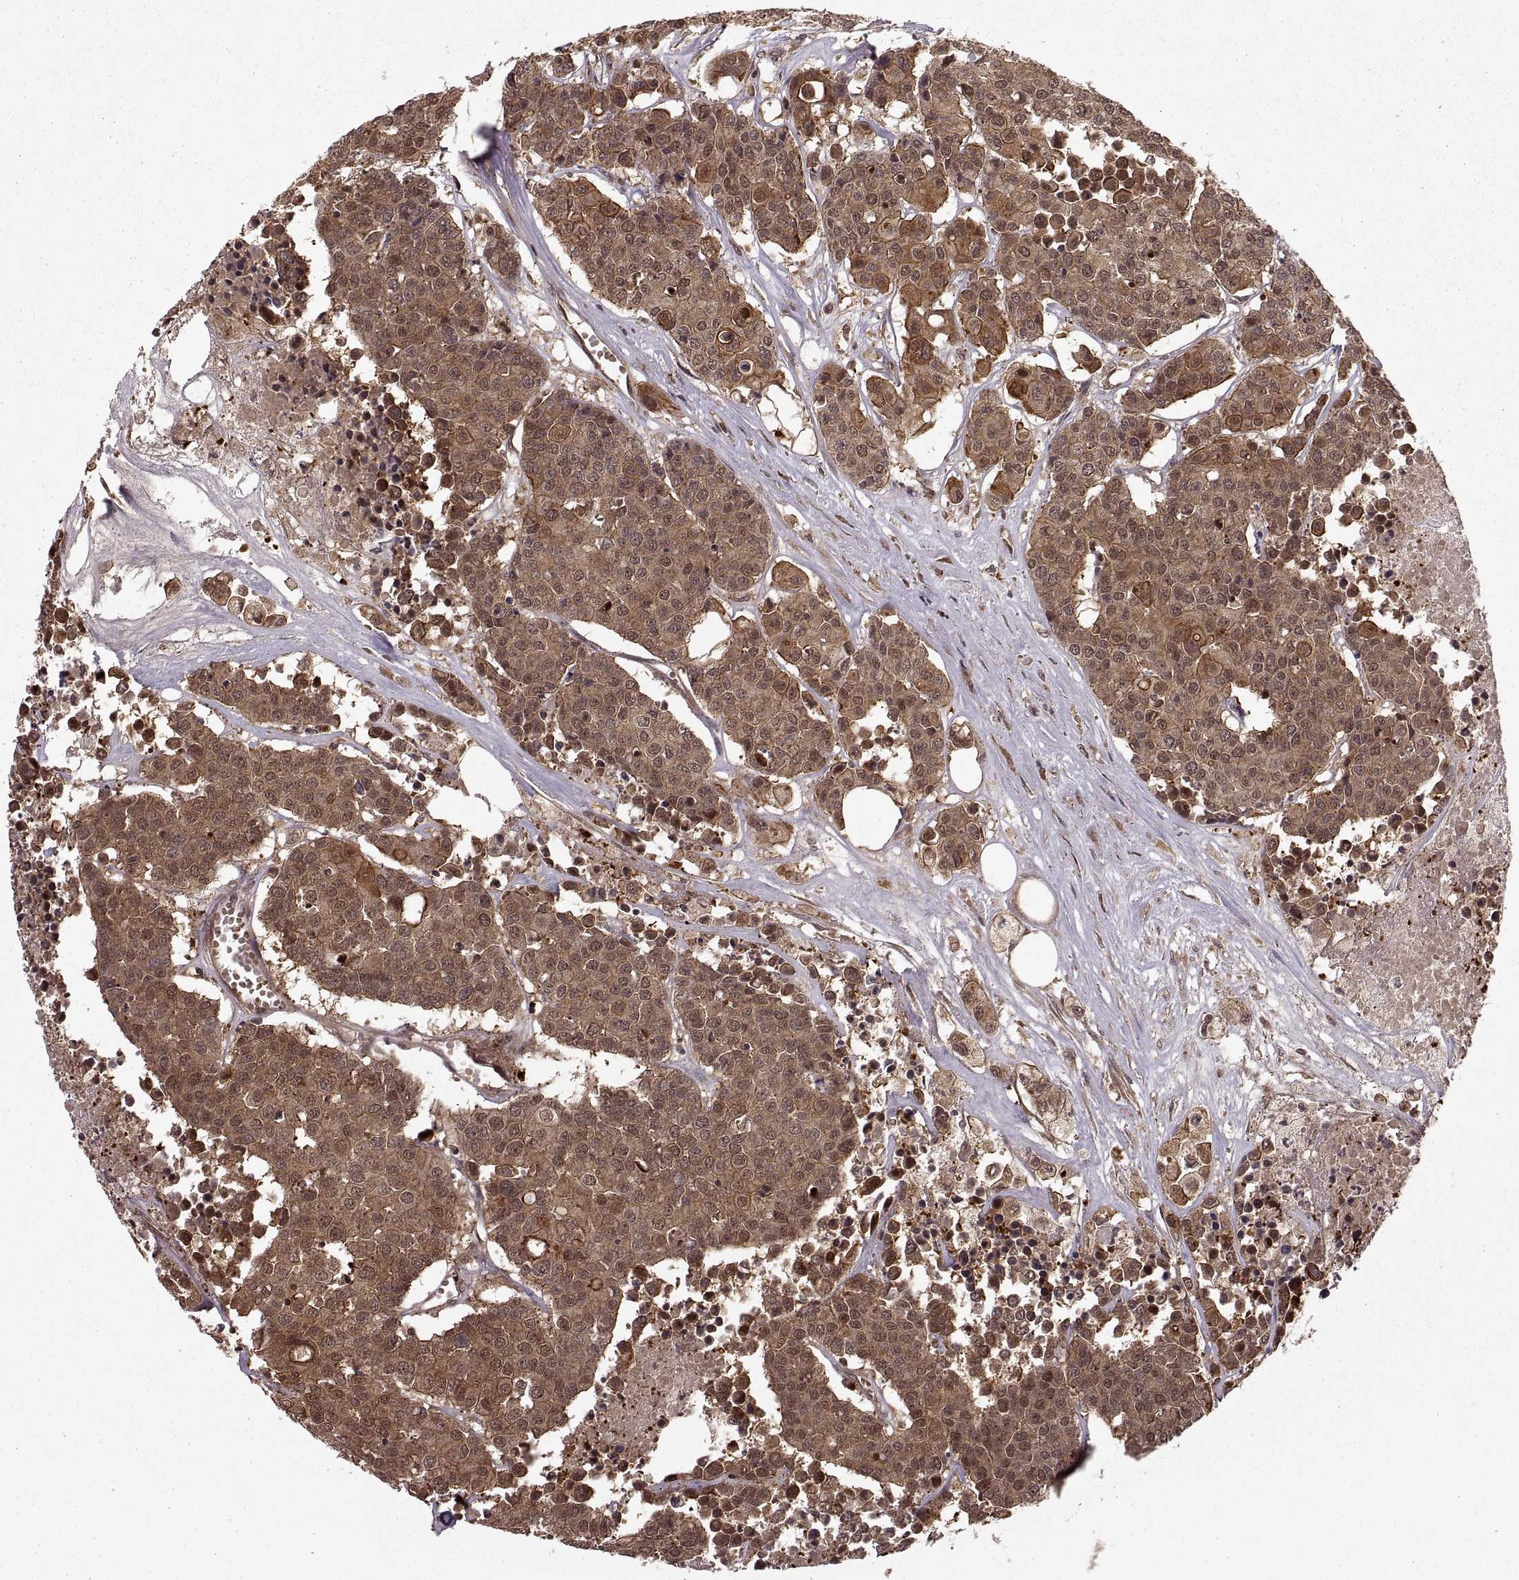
{"staining": {"intensity": "moderate", "quantity": ">75%", "location": "cytoplasmic/membranous"}, "tissue": "carcinoid", "cell_type": "Tumor cells", "image_type": "cancer", "snomed": [{"axis": "morphology", "description": "Carcinoid, malignant, NOS"}, {"axis": "topography", "description": "Colon"}], "caption": "There is medium levels of moderate cytoplasmic/membranous staining in tumor cells of carcinoid, as demonstrated by immunohistochemical staining (brown color).", "gene": "DEDD", "patient": {"sex": "male", "age": 81}}